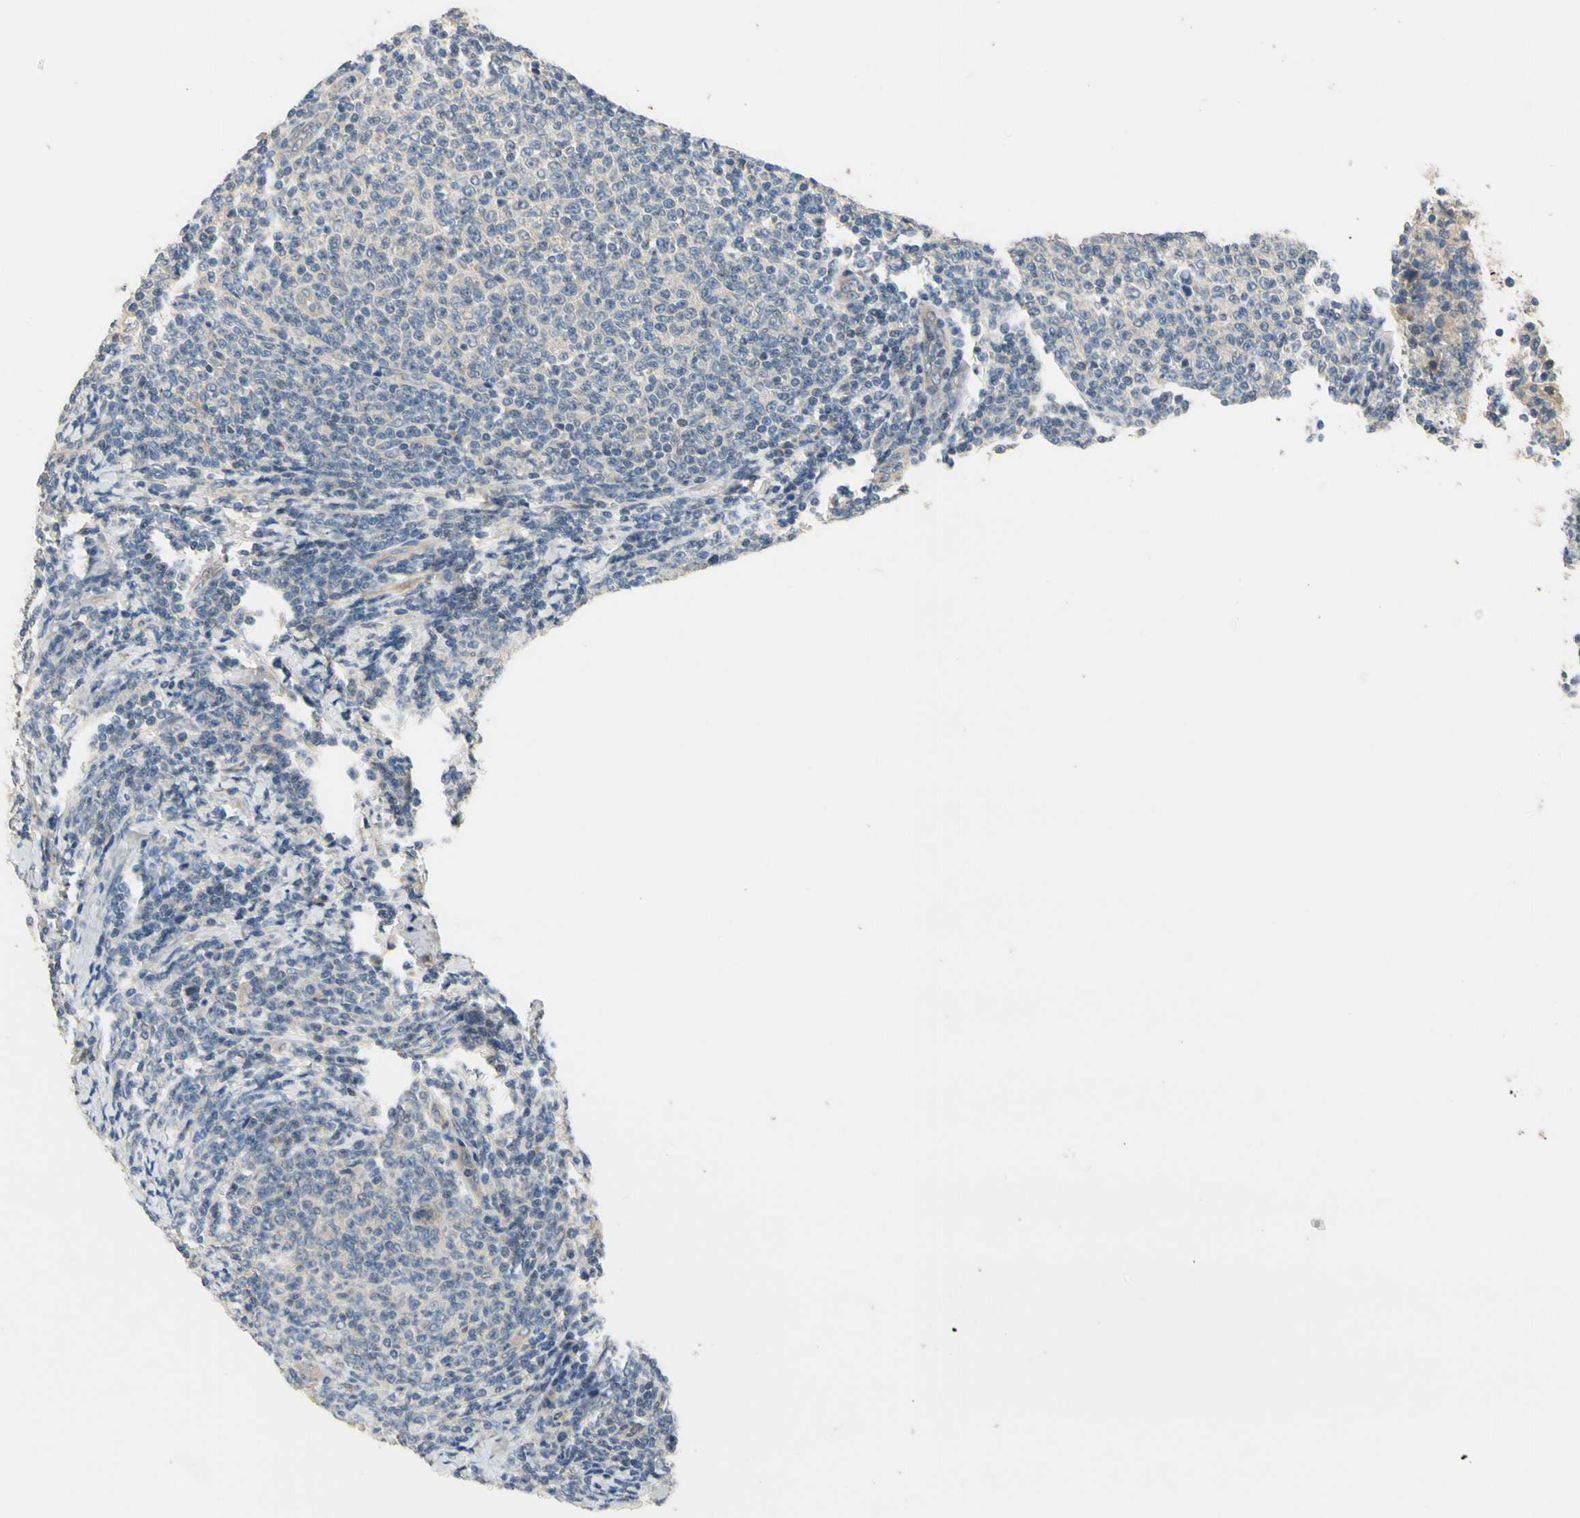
{"staining": {"intensity": "negative", "quantity": "none", "location": "none"}, "tissue": "lymphoma", "cell_type": "Tumor cells", "image_type": "cancer", "snomed": [{"axis": "morphology", "description": "Malignant lymphoma, non-Hodgkin's type, Low grade"}, {"axis": "topography", "description": "Lymph node"}], "caption": "A high-resolution micrograph shows IHC staining of lymphoma, which exhibits no significant expression in tumor cells.", "gene": "ALKBH3", "patient": {"sex": "male", "age": 66}}